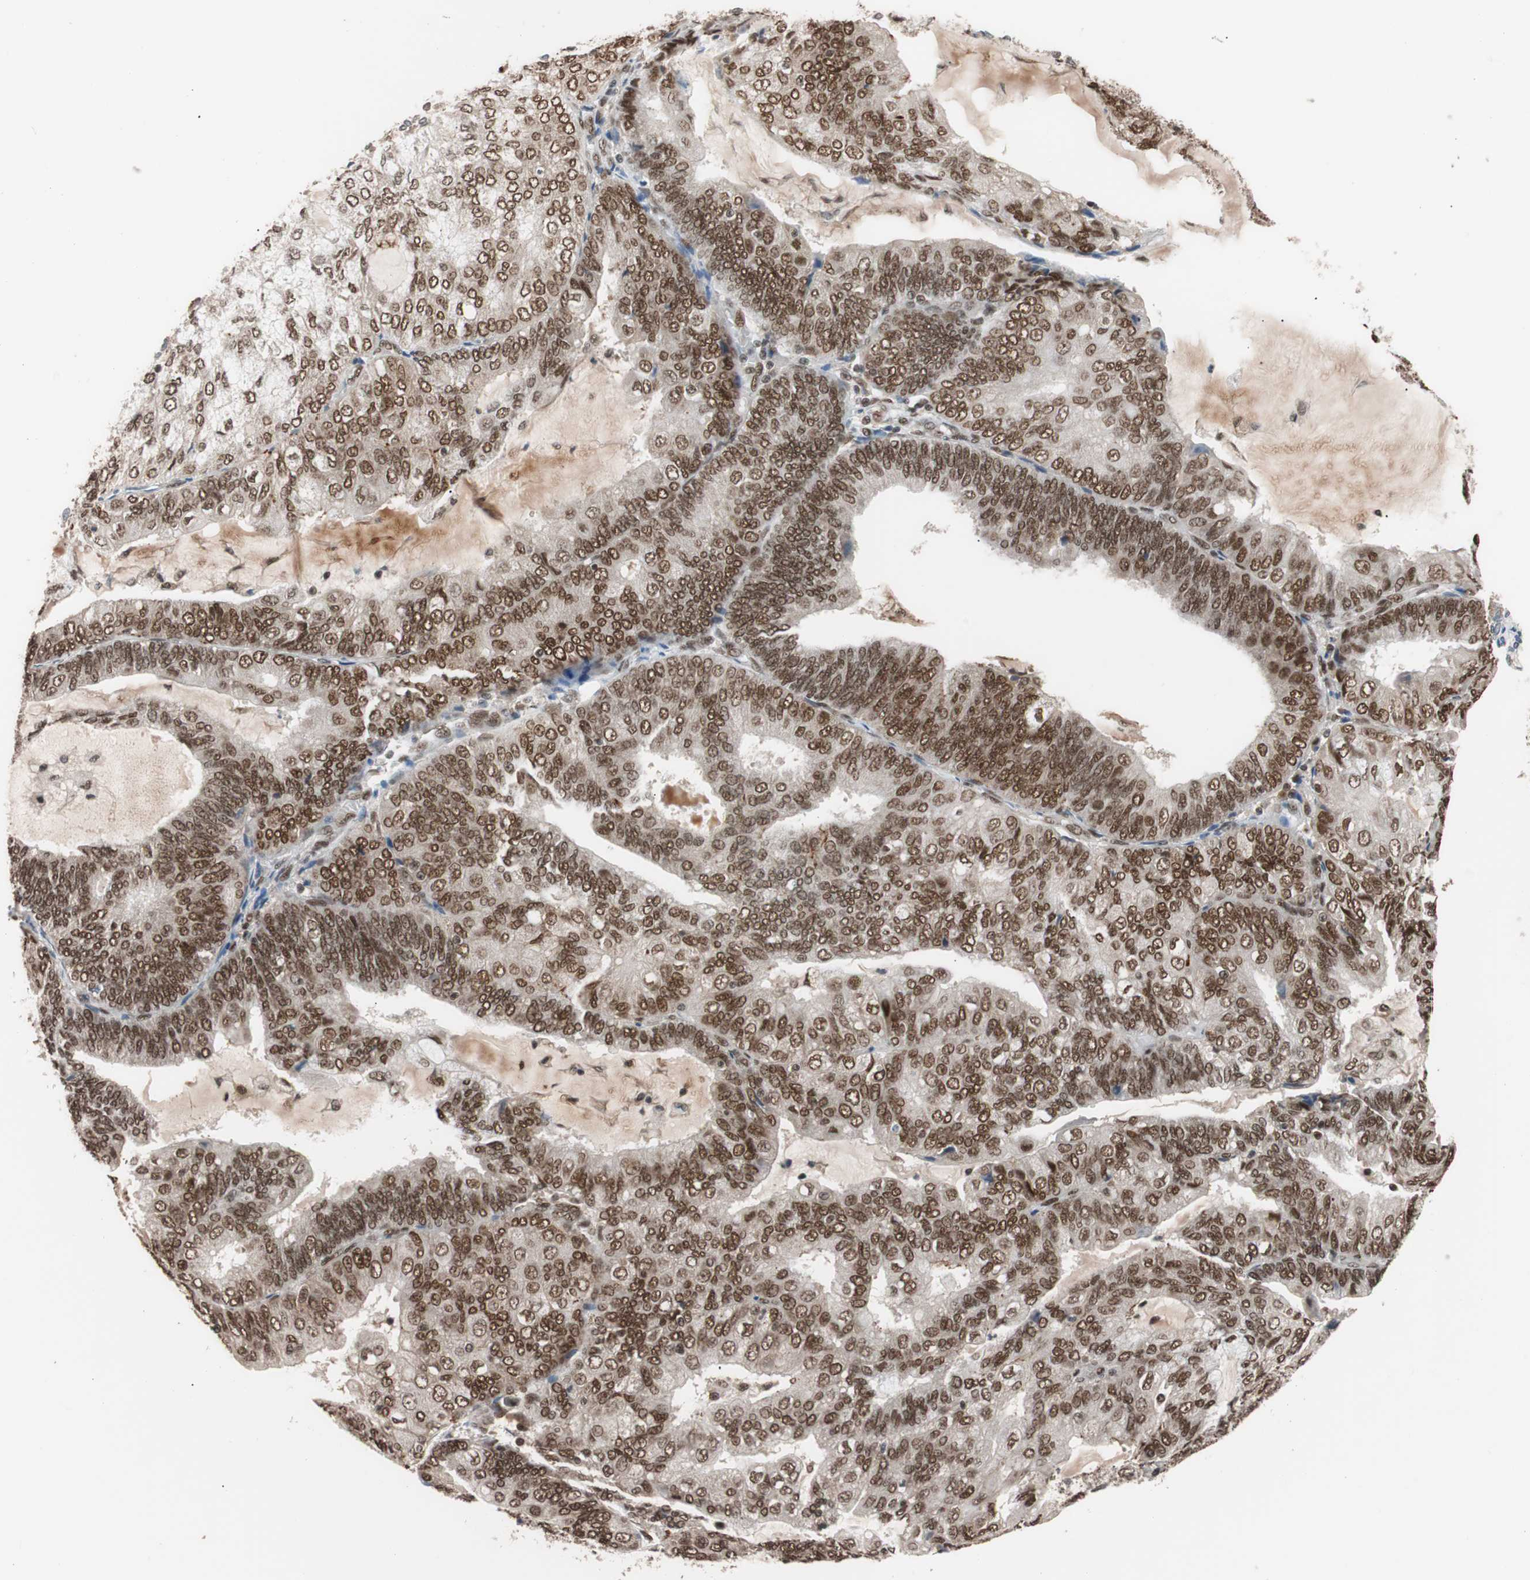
{"staining": {"intensity": "moderate", "quantity": ">75%", "location": "nuclear"}, "tissue": "endometrial cancer", "cell_type": "Tumor cells", "image_type": "cancer", "snomed": [{"axis": "morphology", "description": "Adenocarcinoma, NOS"}, {"axis": "topography", "description": "Endometrium"}], "caption": "An image showing moderate nuclear expression in about >75% of tumor cells in endometrial cancer, as visualized by brown immunohistochemical staining.", "gene": "CHAMP1", "patient": {"sex": "female", "age": 81}}